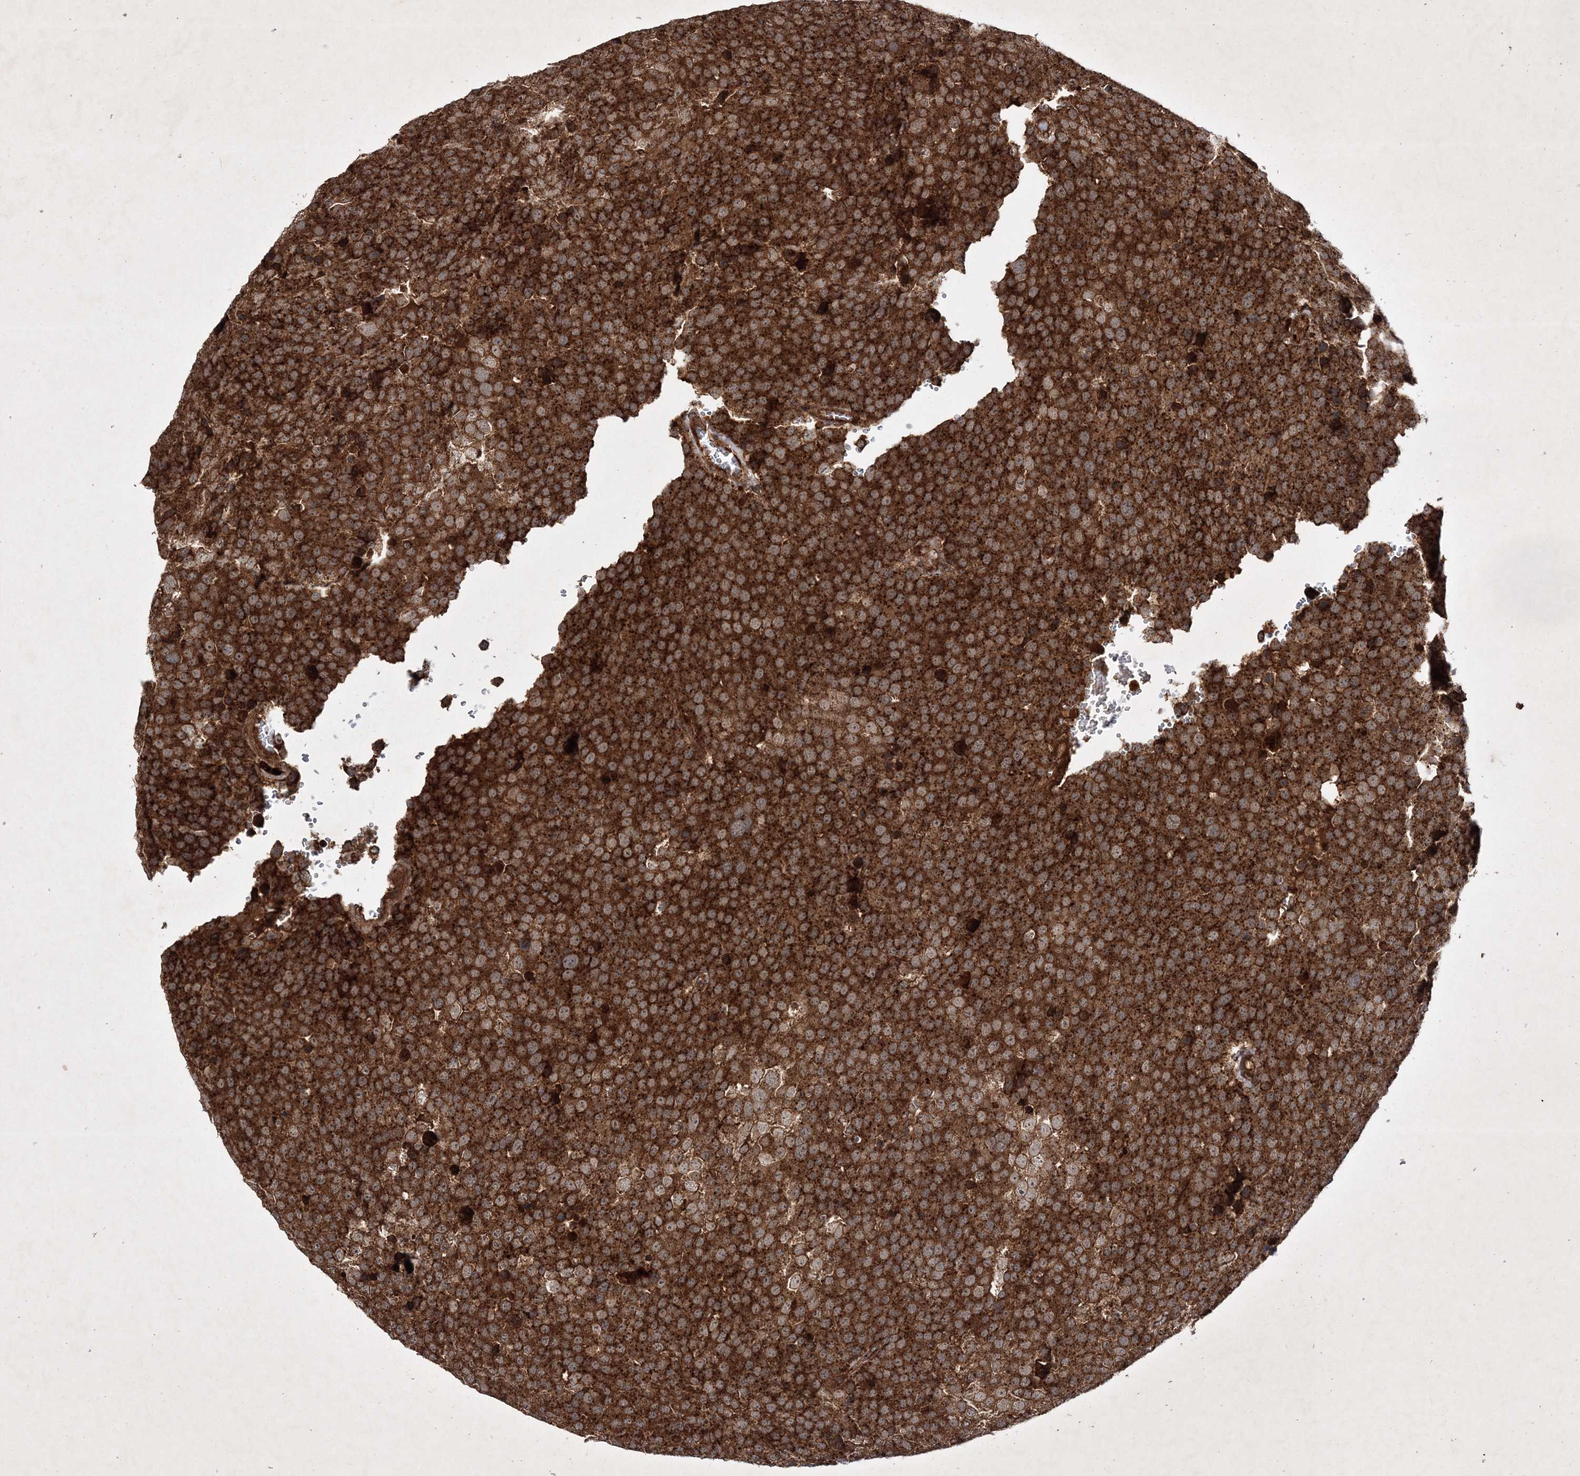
{"staining": {"intensity": "strong", "quantity": ">75%", "location": "cytoplasmic/membranous"}, "tissue": "testis cancer", "cell_type": "Tumor cells", "image_type": "cancer", "snomed": [{"axis": "morphology", "description": "Seminoma, NOS"}, {"axis": "topography", "description": "Testis"}], "caption": "Protein expression analysis of testis cancer demonstrates strong cytoplasmic/membranous positivity in about >75% of tumor cells. The staining was performed using DAB (3,3'-diaminobenzidine) to visualize the protein expression in brown, while the nuclei were stained in blue with hematoxylin (Magnification: 20x).", "gene": "DNAJC13", "patient": {"sex": "male", "age": 71}}